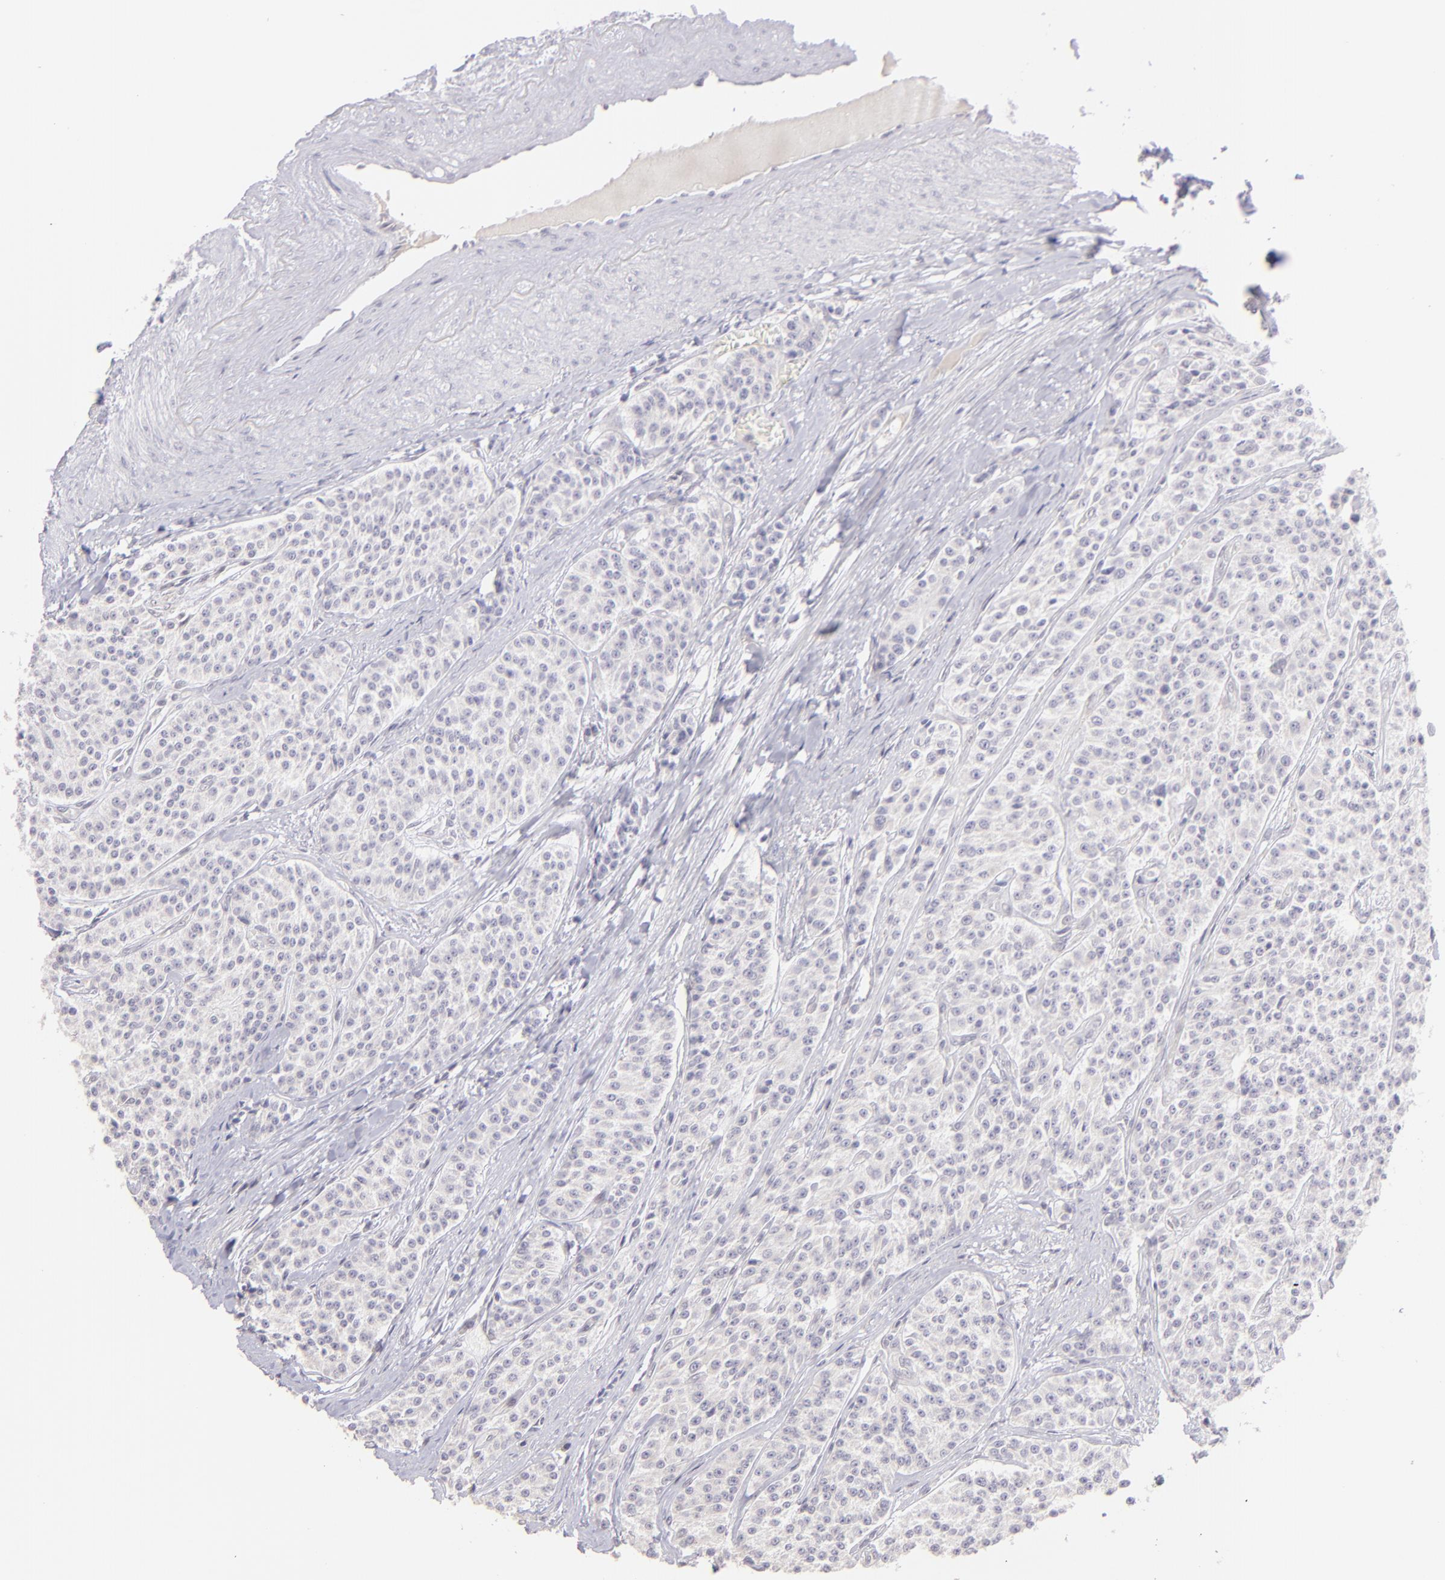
{"staining": {"intensity": "negative", "quantity": "none", "location": "none"}, "tissue": "carcinoid", "cell_type": "Tumor cells", "image_type": "cancer", "snomed": [{"axis": "morphology", "description": "Carcinoid, malignant, NOS"}, {"axis": "topography", "description": "Stomach"}], "caption": "This is an IHC micrograph of human malignant carcinoid. There is no positivity in tumor cells.", "gene": "MAGEA1", "patient": {"sex": "female", "age": 76}}